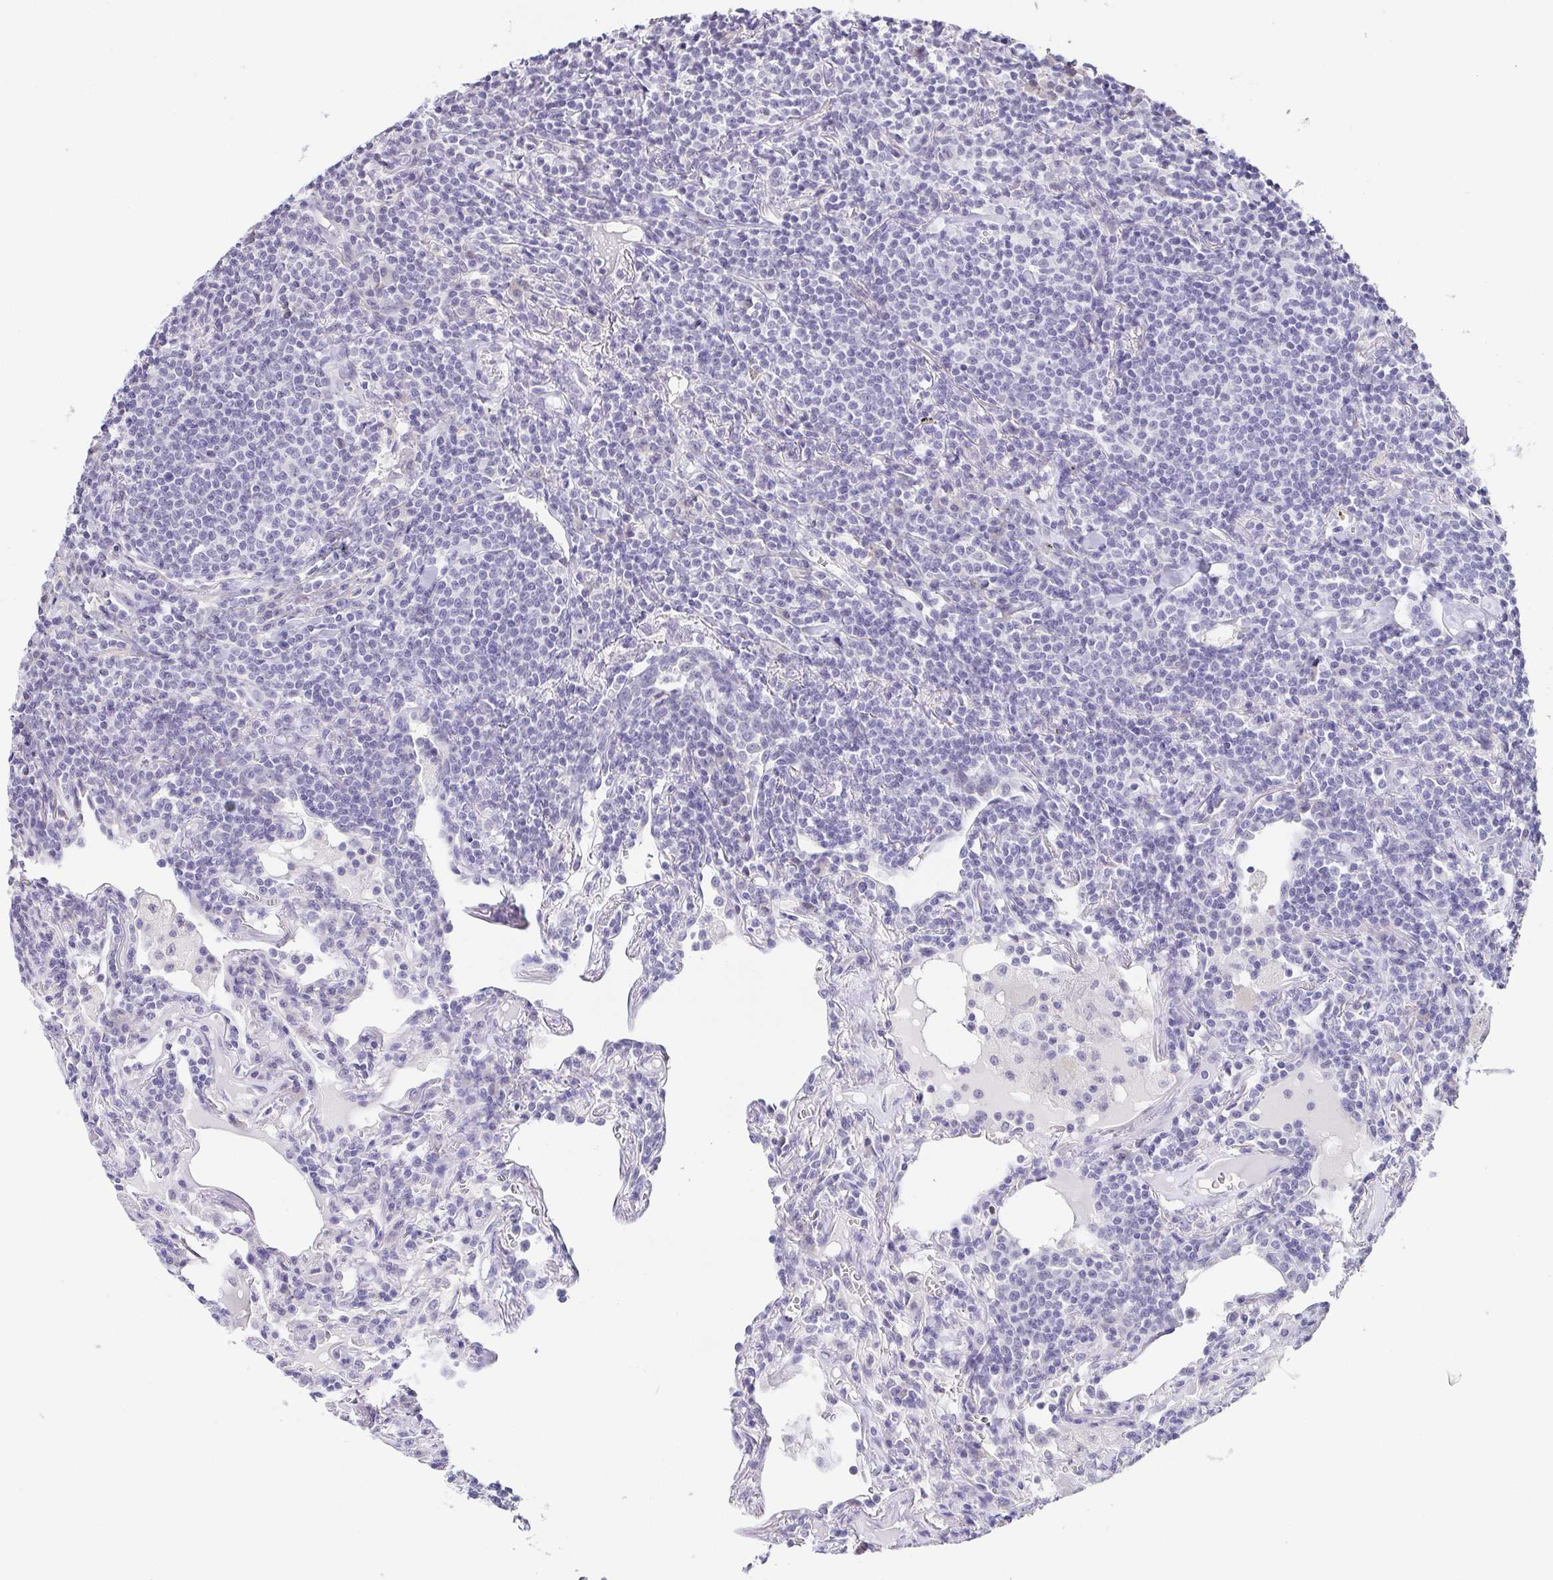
{"staining": {"intensity": "negative", "quantity": "none", "location": "none"}, "tissue": "lymphoma", "cell_type": "Tumor cells", "image_type": "cancer", "snomed": [{"axis": "morphology", "description": "Malignant lymphoma, non-Hodgkin's type, Low grade"}, {"axis": "topography", "description": "Lung"}], "caption": "The histopathology image shows no staining of tumor cells in low-grade malignant lymphoma, non-Hodgkin's type.", "gene": "NEFH", "patient": {"sex": "female", "age": 71}}